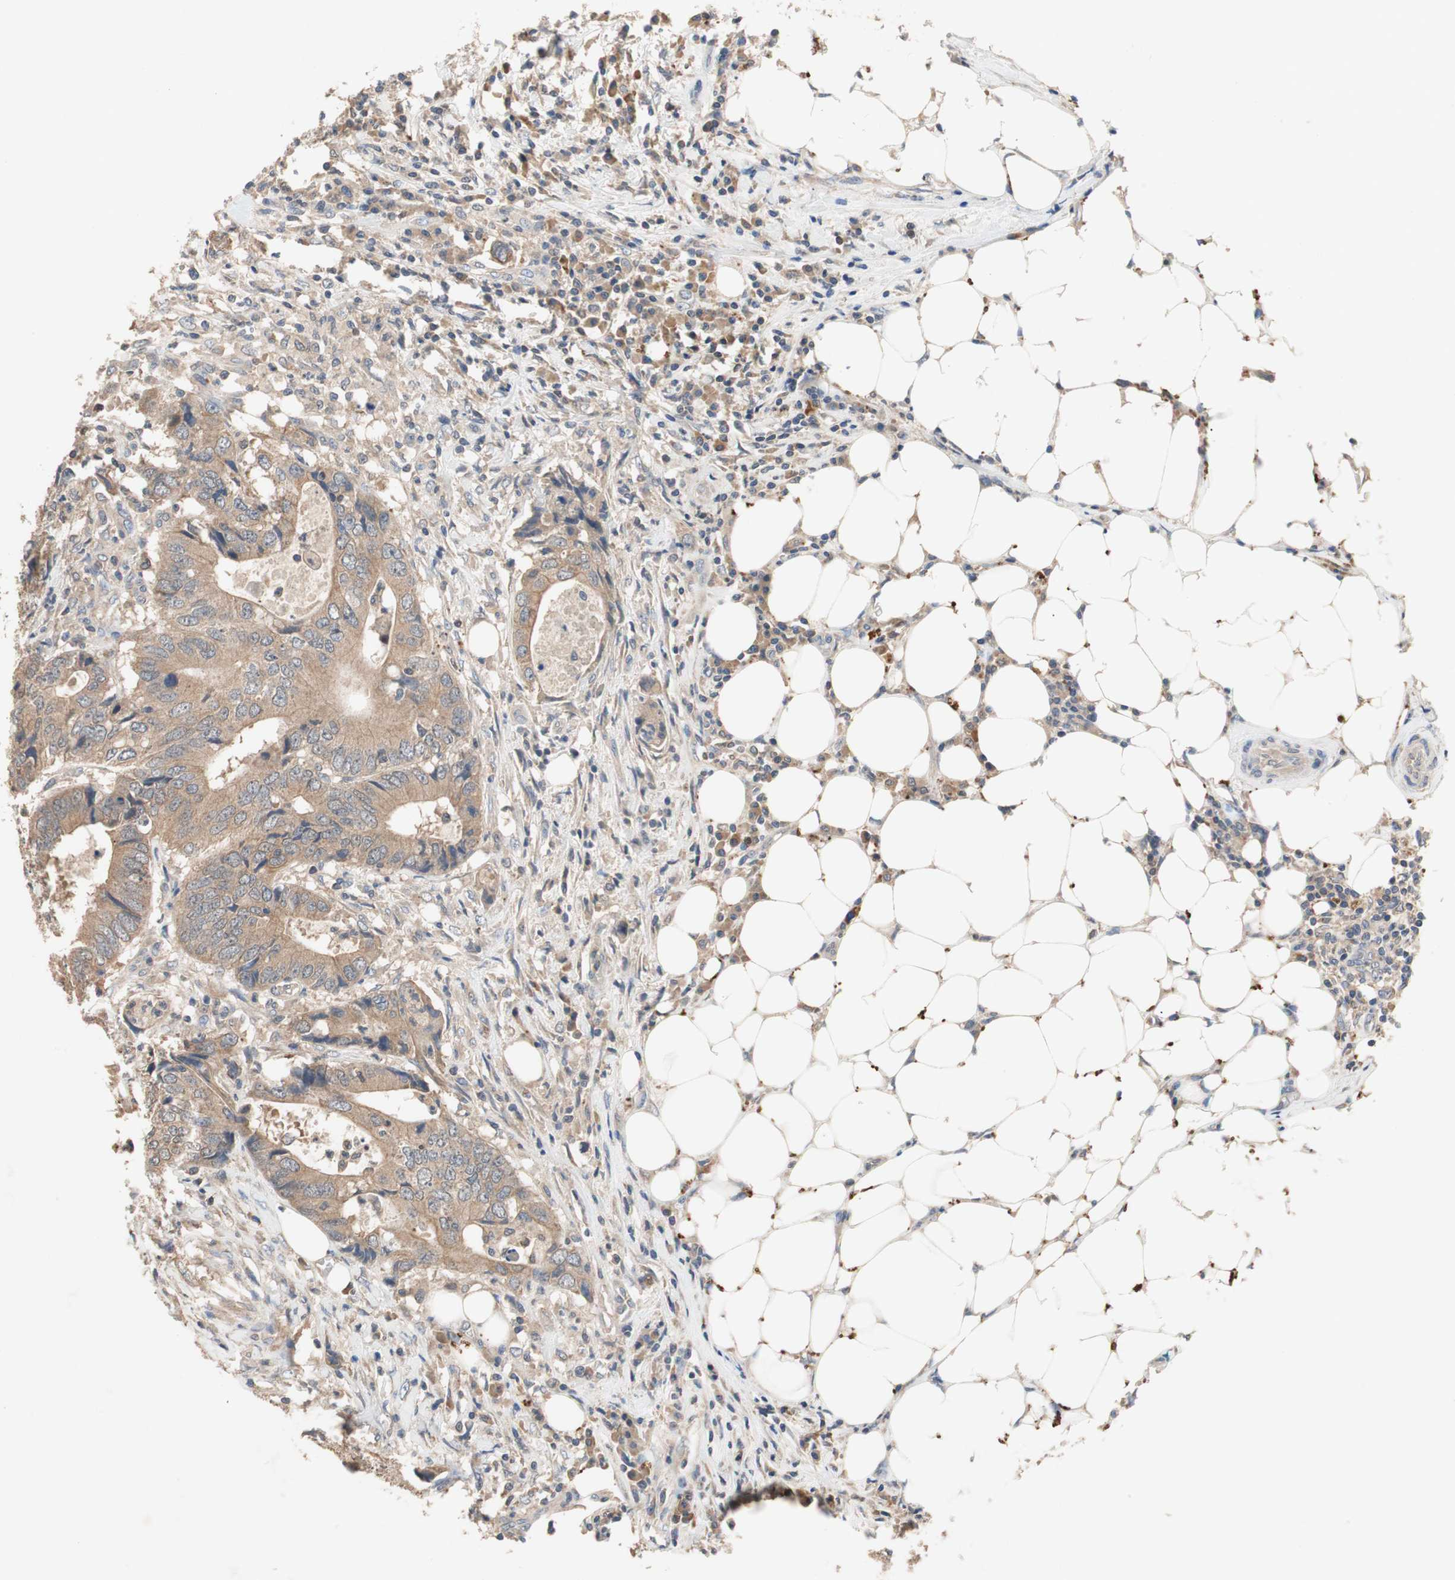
{"staining": {"intensity": "moderate", "quantity": ">75%", "location": "cytoplasmic/membranous"}, "tissue": "colorectal cancer", "cell_type": "Tumor cells", "image_type": "cancer", "snomed": [{"axis": "morphology", "description": "Adenocarcinoma, NOS"}, {"axis": "topography", "description": "Colon"}], "caption": "Immunohistochemical staining of adenocarcinoma (colorectal) shows medium levels of moderate cytoplasmic/membranous staining in about >75% of tumor cells. (Brightfield microscopy of DAB IHC at high magnification).", "gene": "ADAP1", "patient": {"sex": "male", "age": 71}}